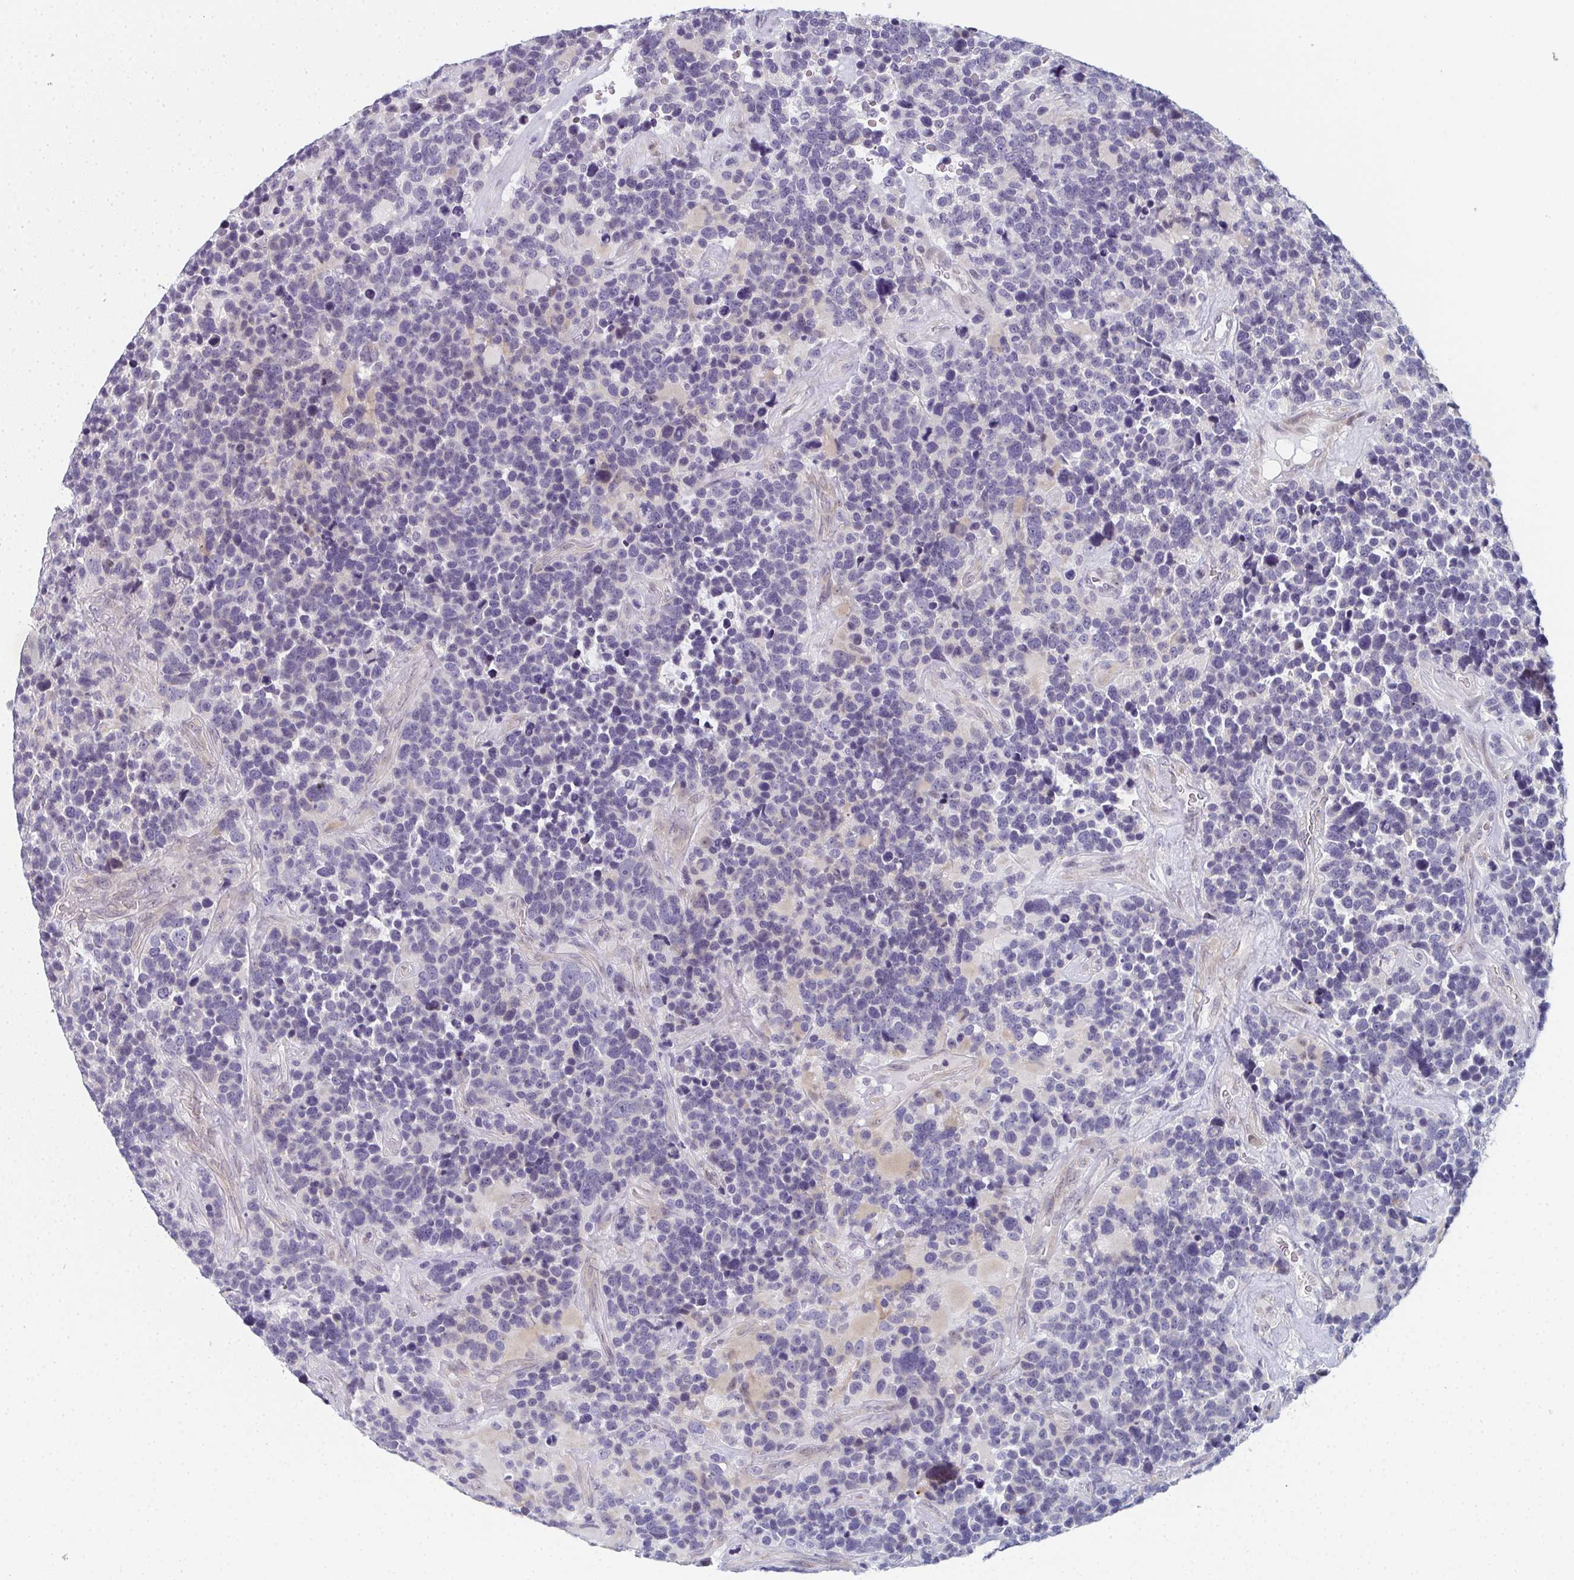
{"staining": {"intensity": "negative", "quantity": "none", "location": "none"}, "tissue": "glioma", "cell_type": "Tumor cells", "image_type": "cancer", "snomed": [{"axis": "morphology", "description": "Glioma, malignant, High grade"}, {"axis": "topography", "description": "Brain"}], "caption": "Tumor cells are negative for protein expression in human glioma.", "gene": "PYCR3", "patient": {"sex": "male", "age": 33}}